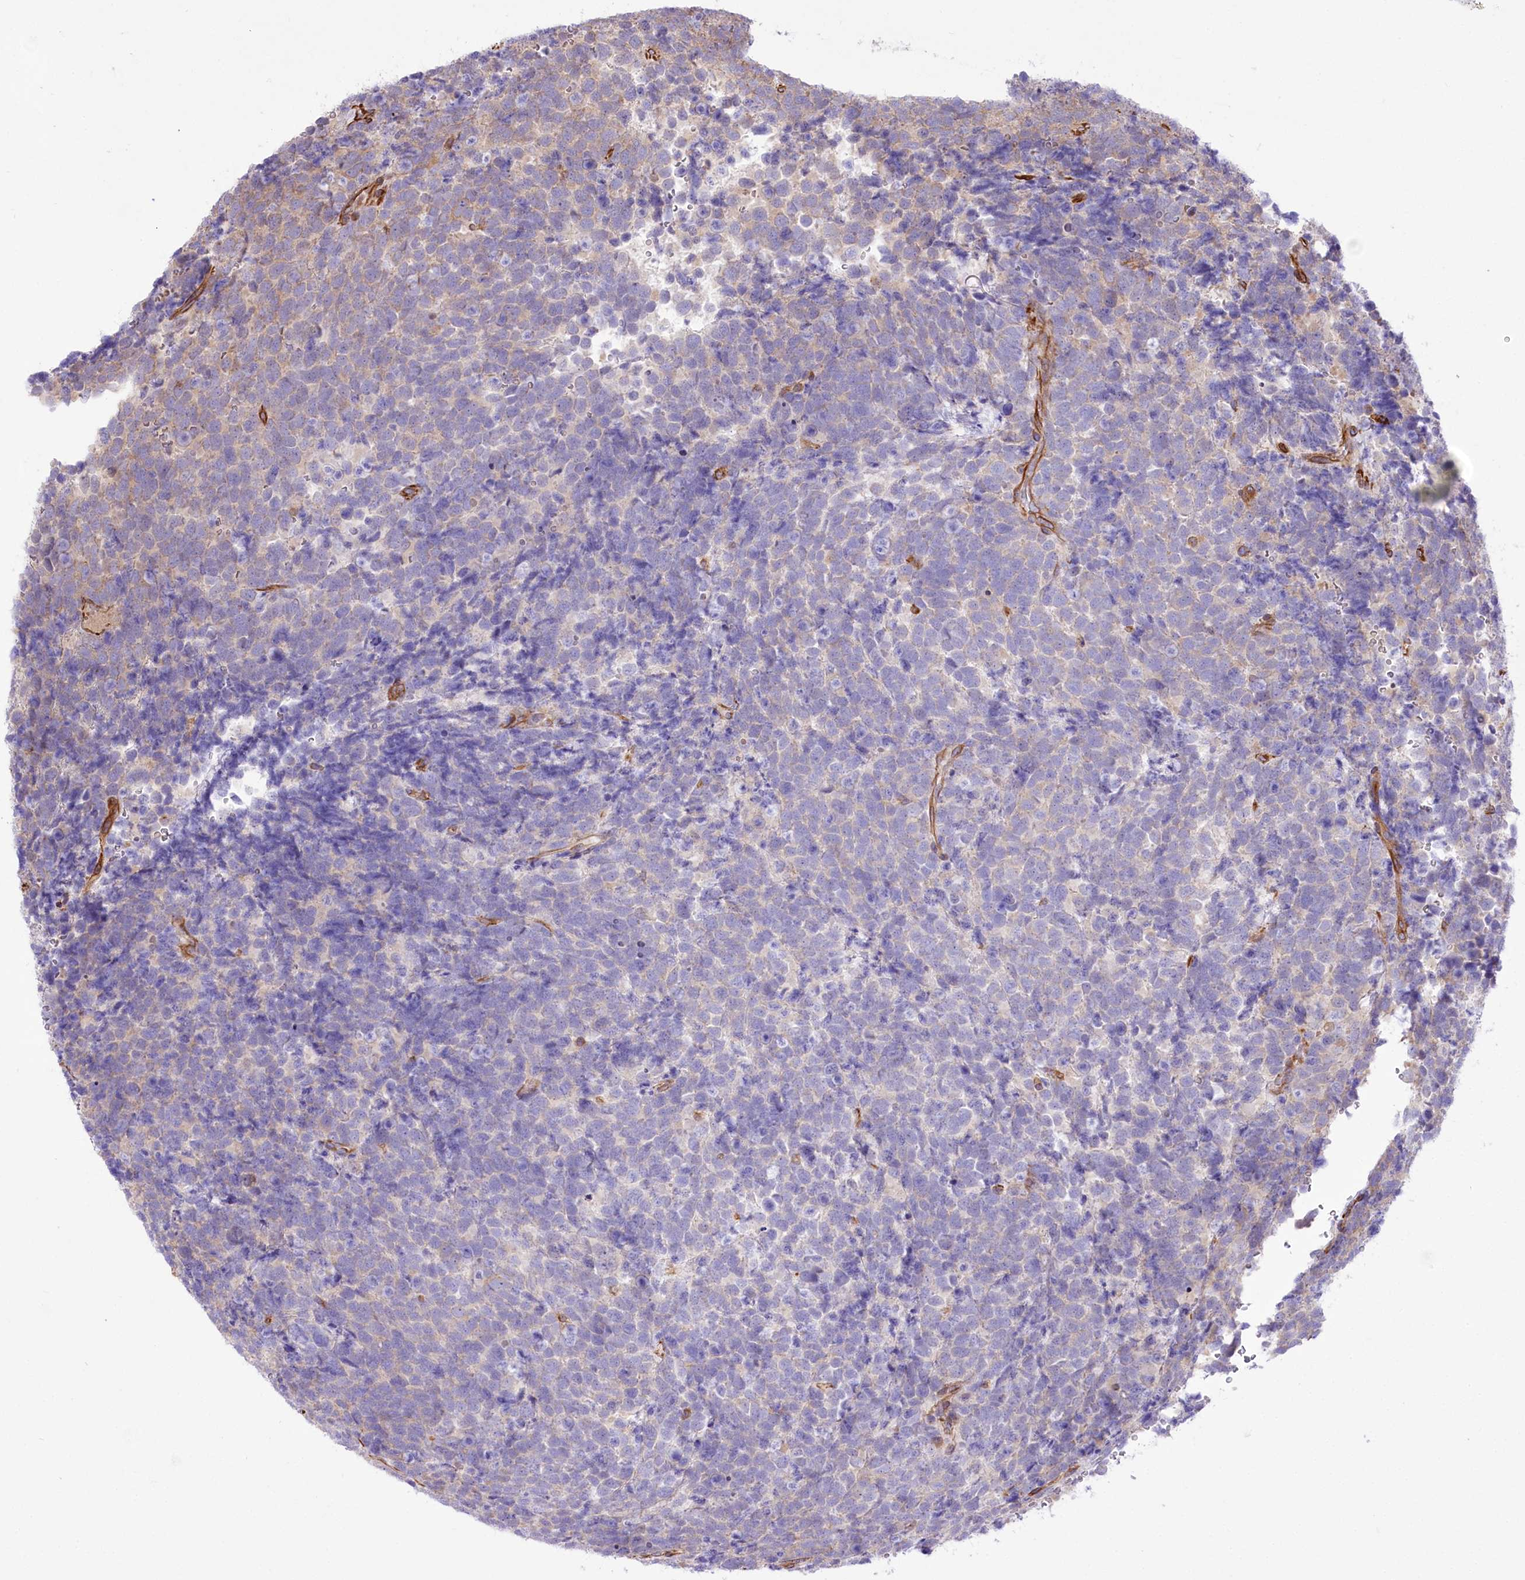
{"staining": {"intensity": "negative", "quantity": "none", "location": "none"}, "tissue": "urothelial cancer", "cell_type": "Tumor cells", "image_type": "cancer", "snomed": [{"axis": "morphology", "description": "Urothelial carcinoma, High grade"}, {"axis": "topography", "description": "Urinary bladder"}], "caption": "Immunohistochemistry (IHC) image of neoplastic tissue: urothelial cancer stained with DAB reveals no significant protein staining in tumor cells.", "gene": "TTC1", "patient": {"sex": "female", "age": 82}}